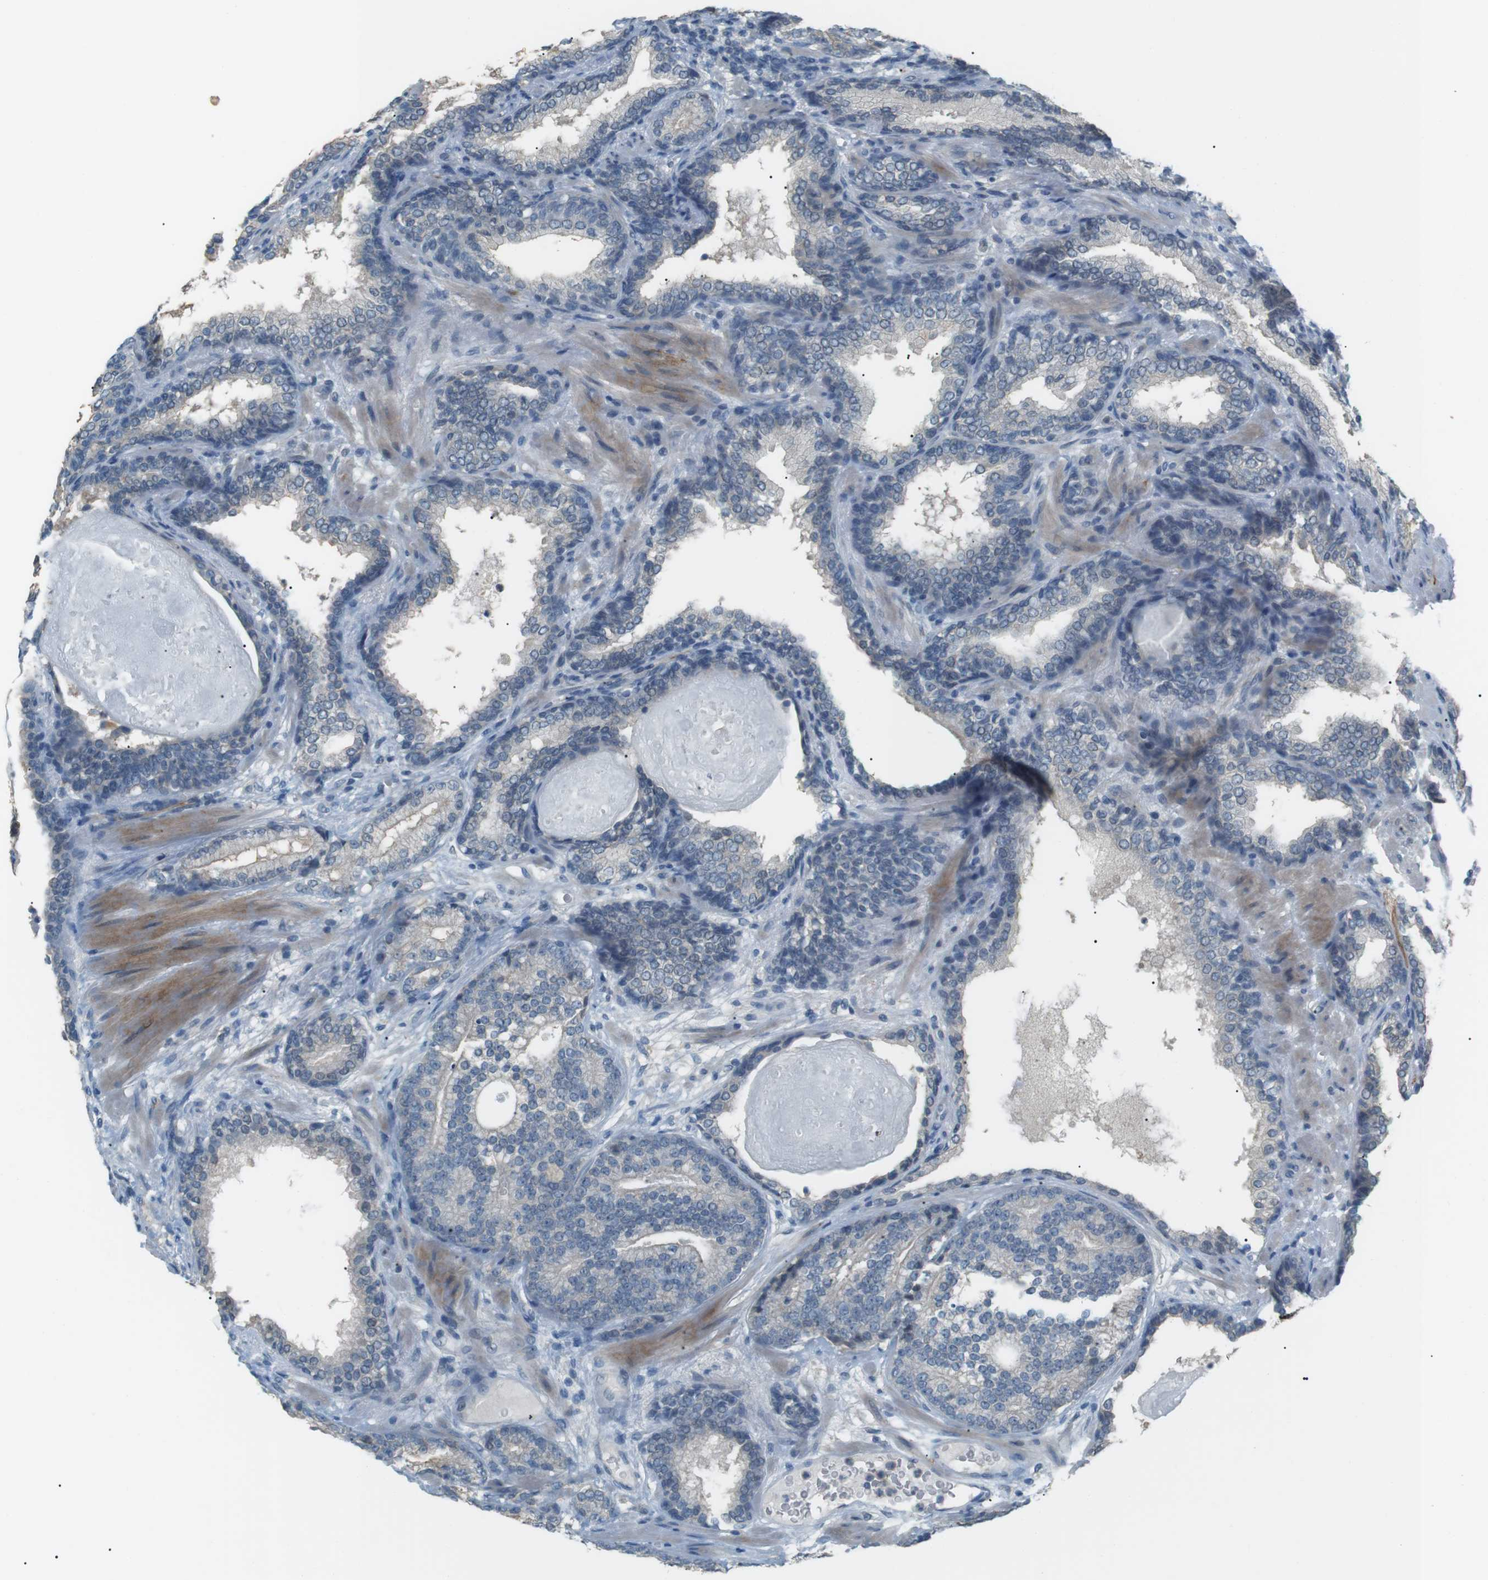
{"staining": {"intensity": "weak", "quantity": "<25%", "location": "cytoplasmic/membranous"}, "tissue": "prostate cancer", "cell_type": "Tumor cells", "image_type": "cancer", "snomed": [{"axis": "morphology", "description": "Adenocarcinoma, High grade"}, {"axis": "topography", "description": "Prostate"}], "caption": "Immunohistochemistry of human high-grade adenocarcinoma (prostate) reveals no expression in tumor cells.", "gene": "RTN3", "patient": {"sex": "male", "age": 61}}